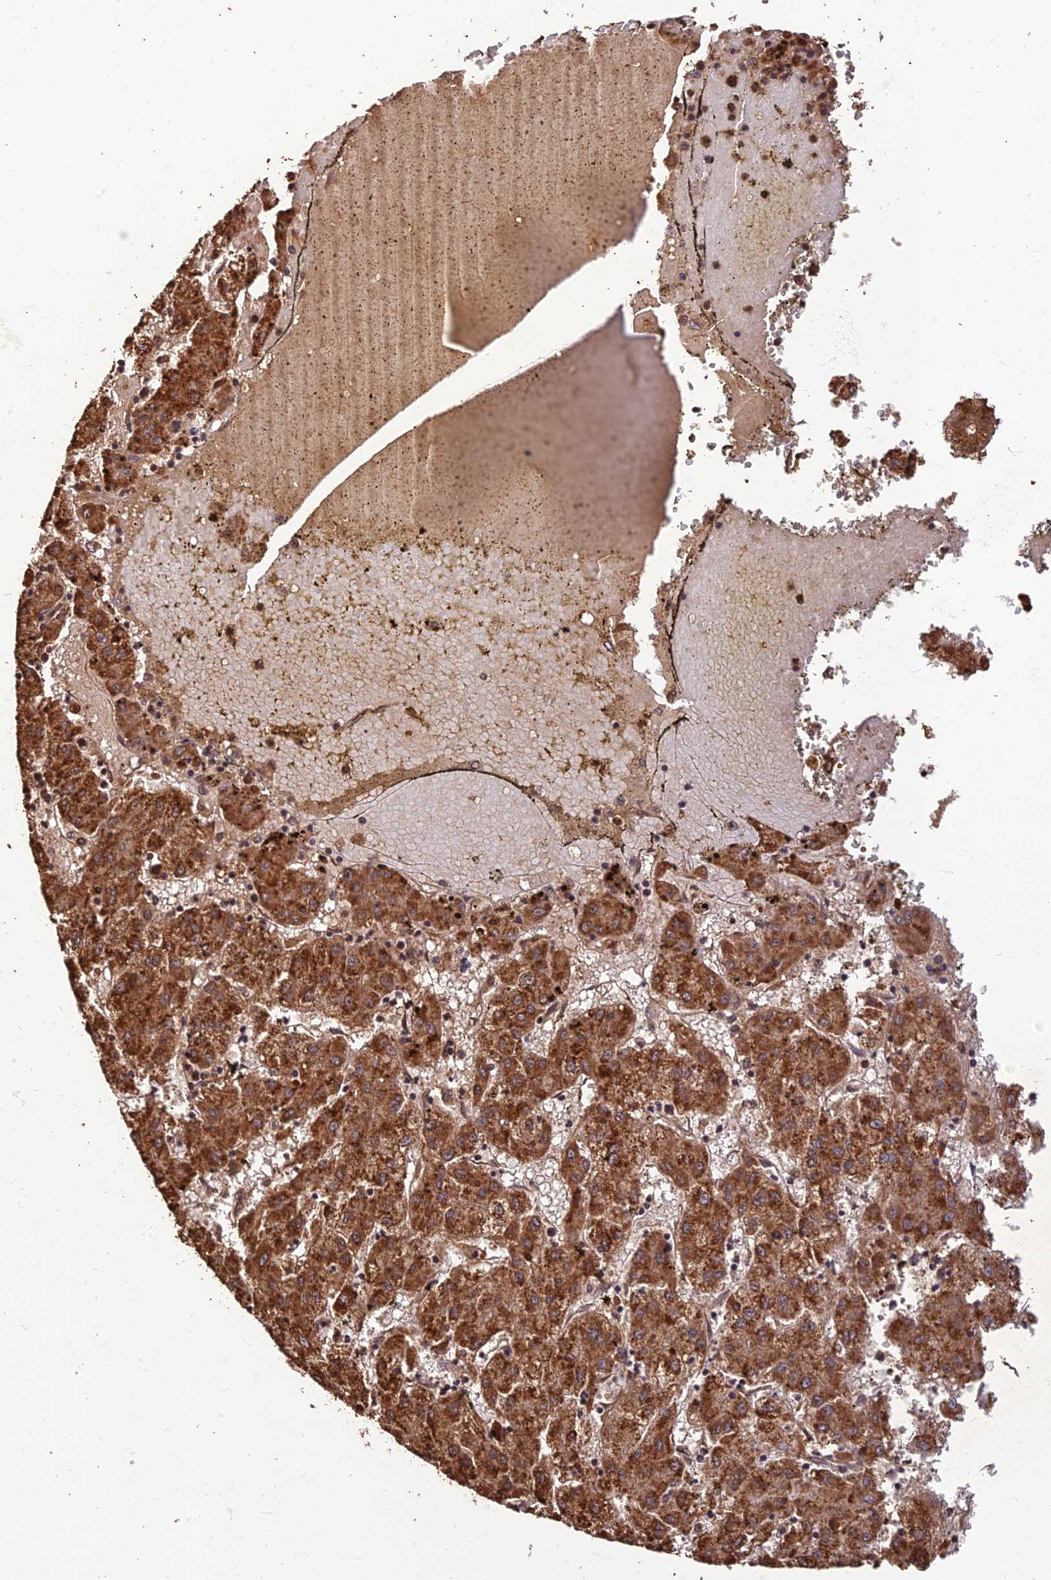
{"staining": {"intensity": "strong", "quantity": ">75%", "location": "cytoplasmic/membranous"}, "tissue": "liver cancer", "cell_type": "Tumor cells", "image_type": "cancer", "snomed": [{"axis": "morphology", "description": "Carcinoma, Hepatocellular, NOS"}, {"axis": "topography", "description": "Liver"}], "caption": "Hepatocellular carcinoma (liver) was stained to show a protein in brown. There is high levels of strong cytoplasmic/membranous staining in approximately >75% of tumor cells.", "gene": "CORO1C", "patient": {"sex": "male", "age": 72}}